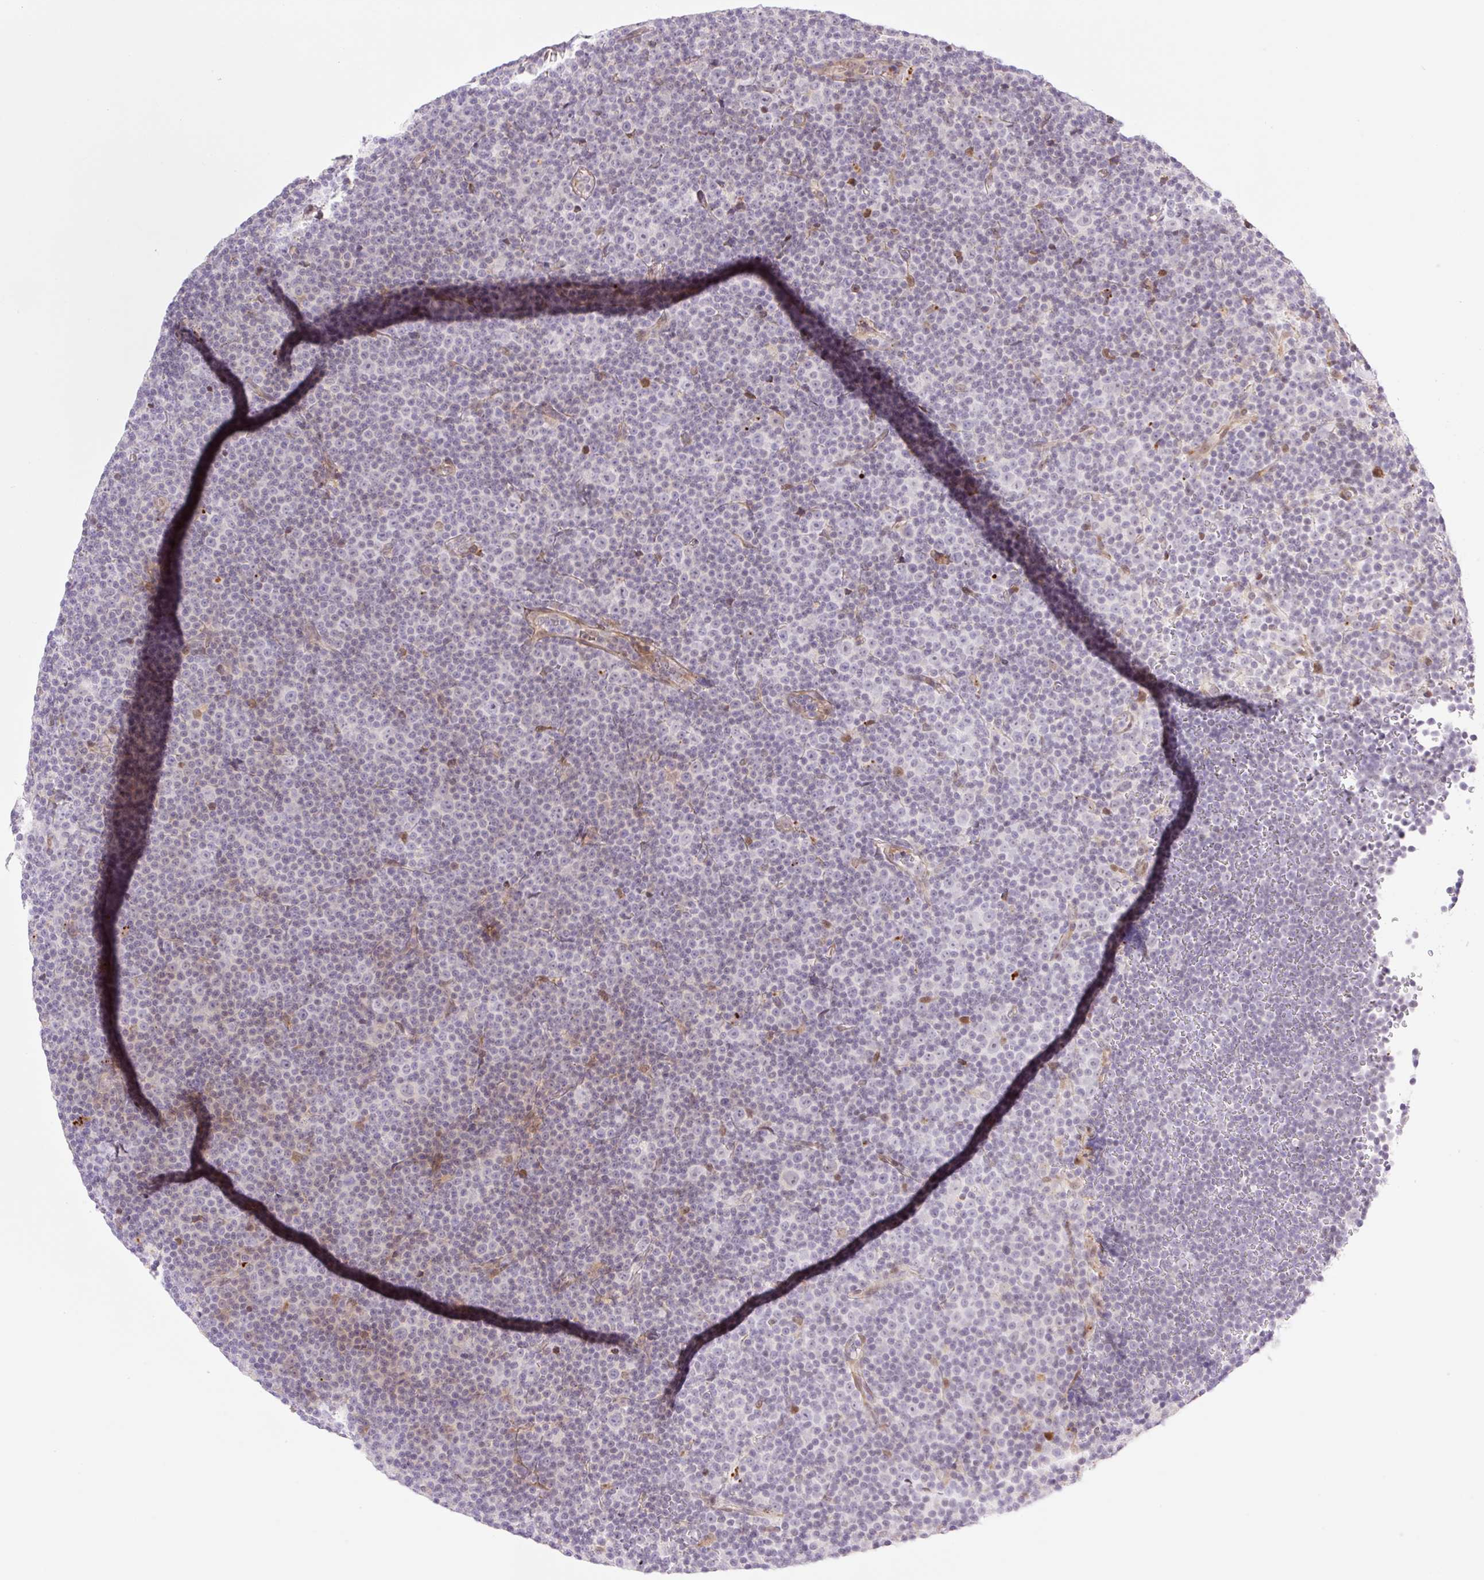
{"staining": {"intensity": "moderate", "quantity": "<25%", "location": "cytoplasmic/membranous,nuclear"}, "tissue": "lymphoma", "cell_type": "Tumor cells", "image_type": "cancer", "snomed": [{"axis": "morphology", "description": "Malignant lymphoma, non-Hodgkin's type, Low grade"}, {"axis": "topography", "description": "Lymph node"}], "caption": "Human lymphoma stained for a protein (brown) demonstrates moderate cytoplasmic/membranous and nuclear positive expression in approximately <25% of tumor cells.", "gene": "ZFP41", "patient": {"sex": "female", "age": 67}}